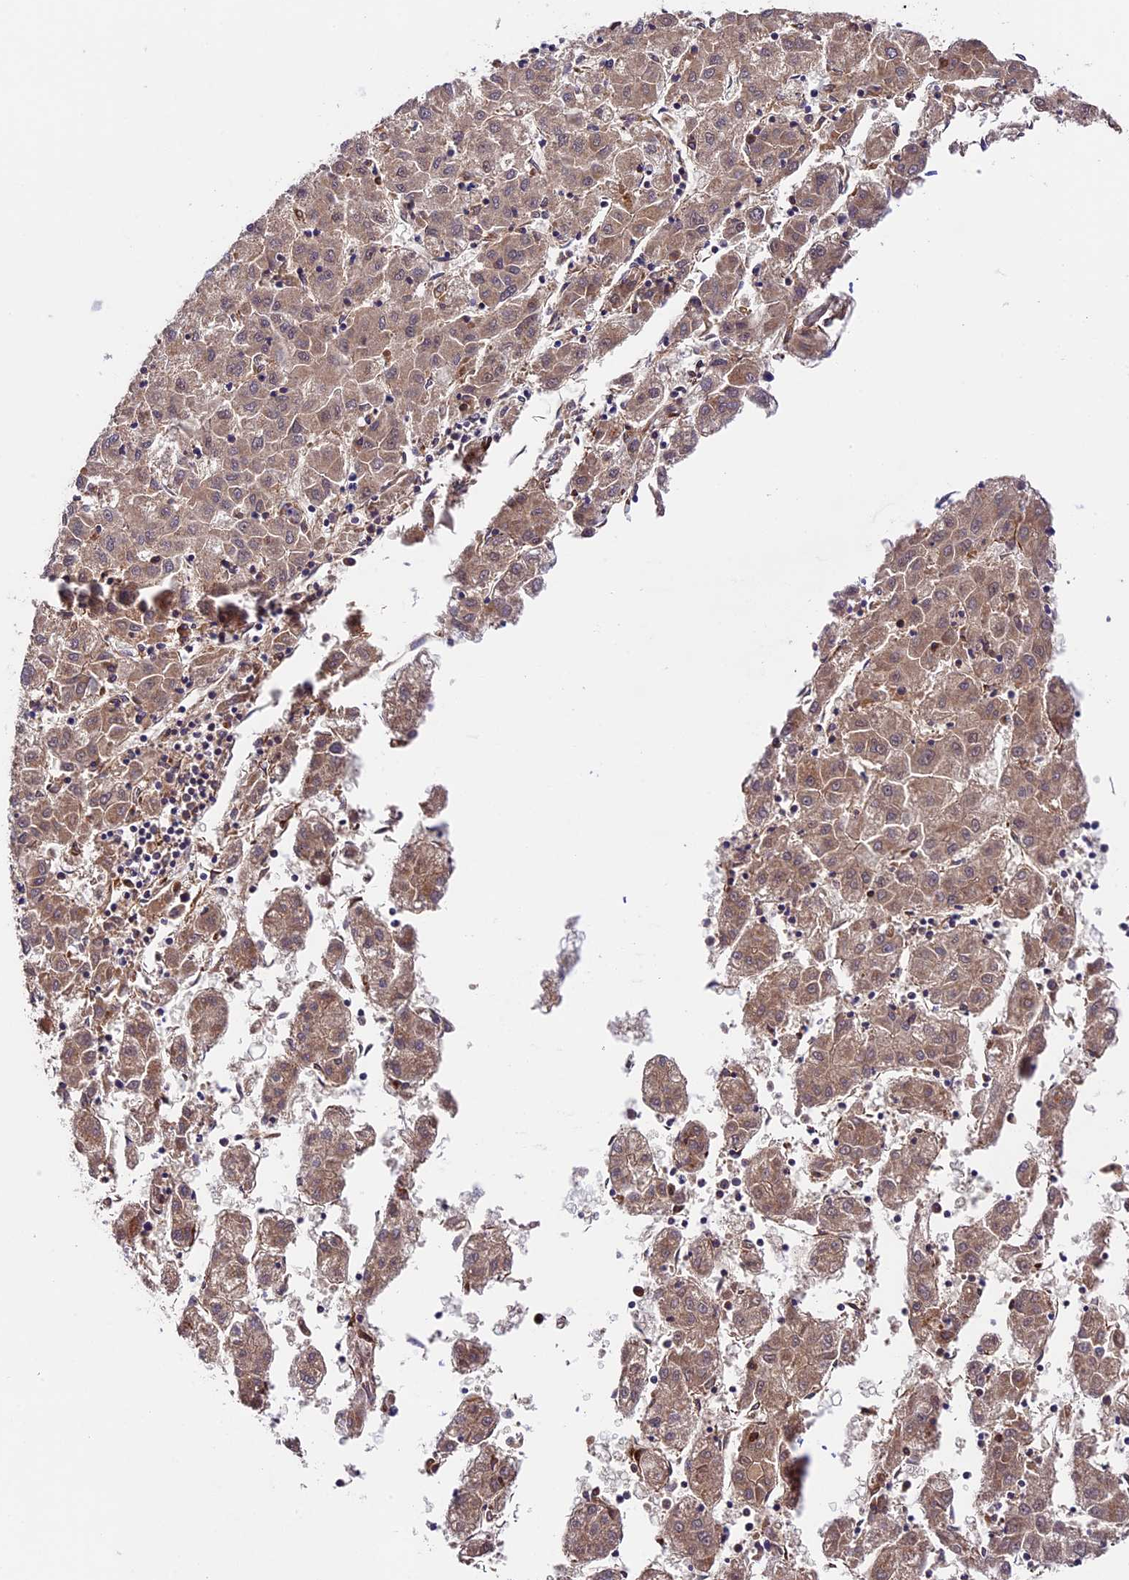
{"staining": {"intensity": "moderate", "quantity": "25%-75%", "location": "cytoplasmic/membranous"}, "tissue": "liver cancer", "cell_type": "Tumor cells", "image_type": "cancer", "snomed": [{"axis": "morphology", "description": "Carcinoma, Hepatocellular, NOS"}, {"axis": "topography", "description": "Liver"}], "caption": "High-magnification brightfield microscopy of liver cancer (hepatocellular carcinoma) stained with DAB (brown) and counterstained with hematoxylin (blue). tumor cells exhibit moderate cytoplasmic/membranous staining is seen in approximately25%-75% of cells.", "gene": "LSM7", "patient": {"sex": "male", "age": 72}}